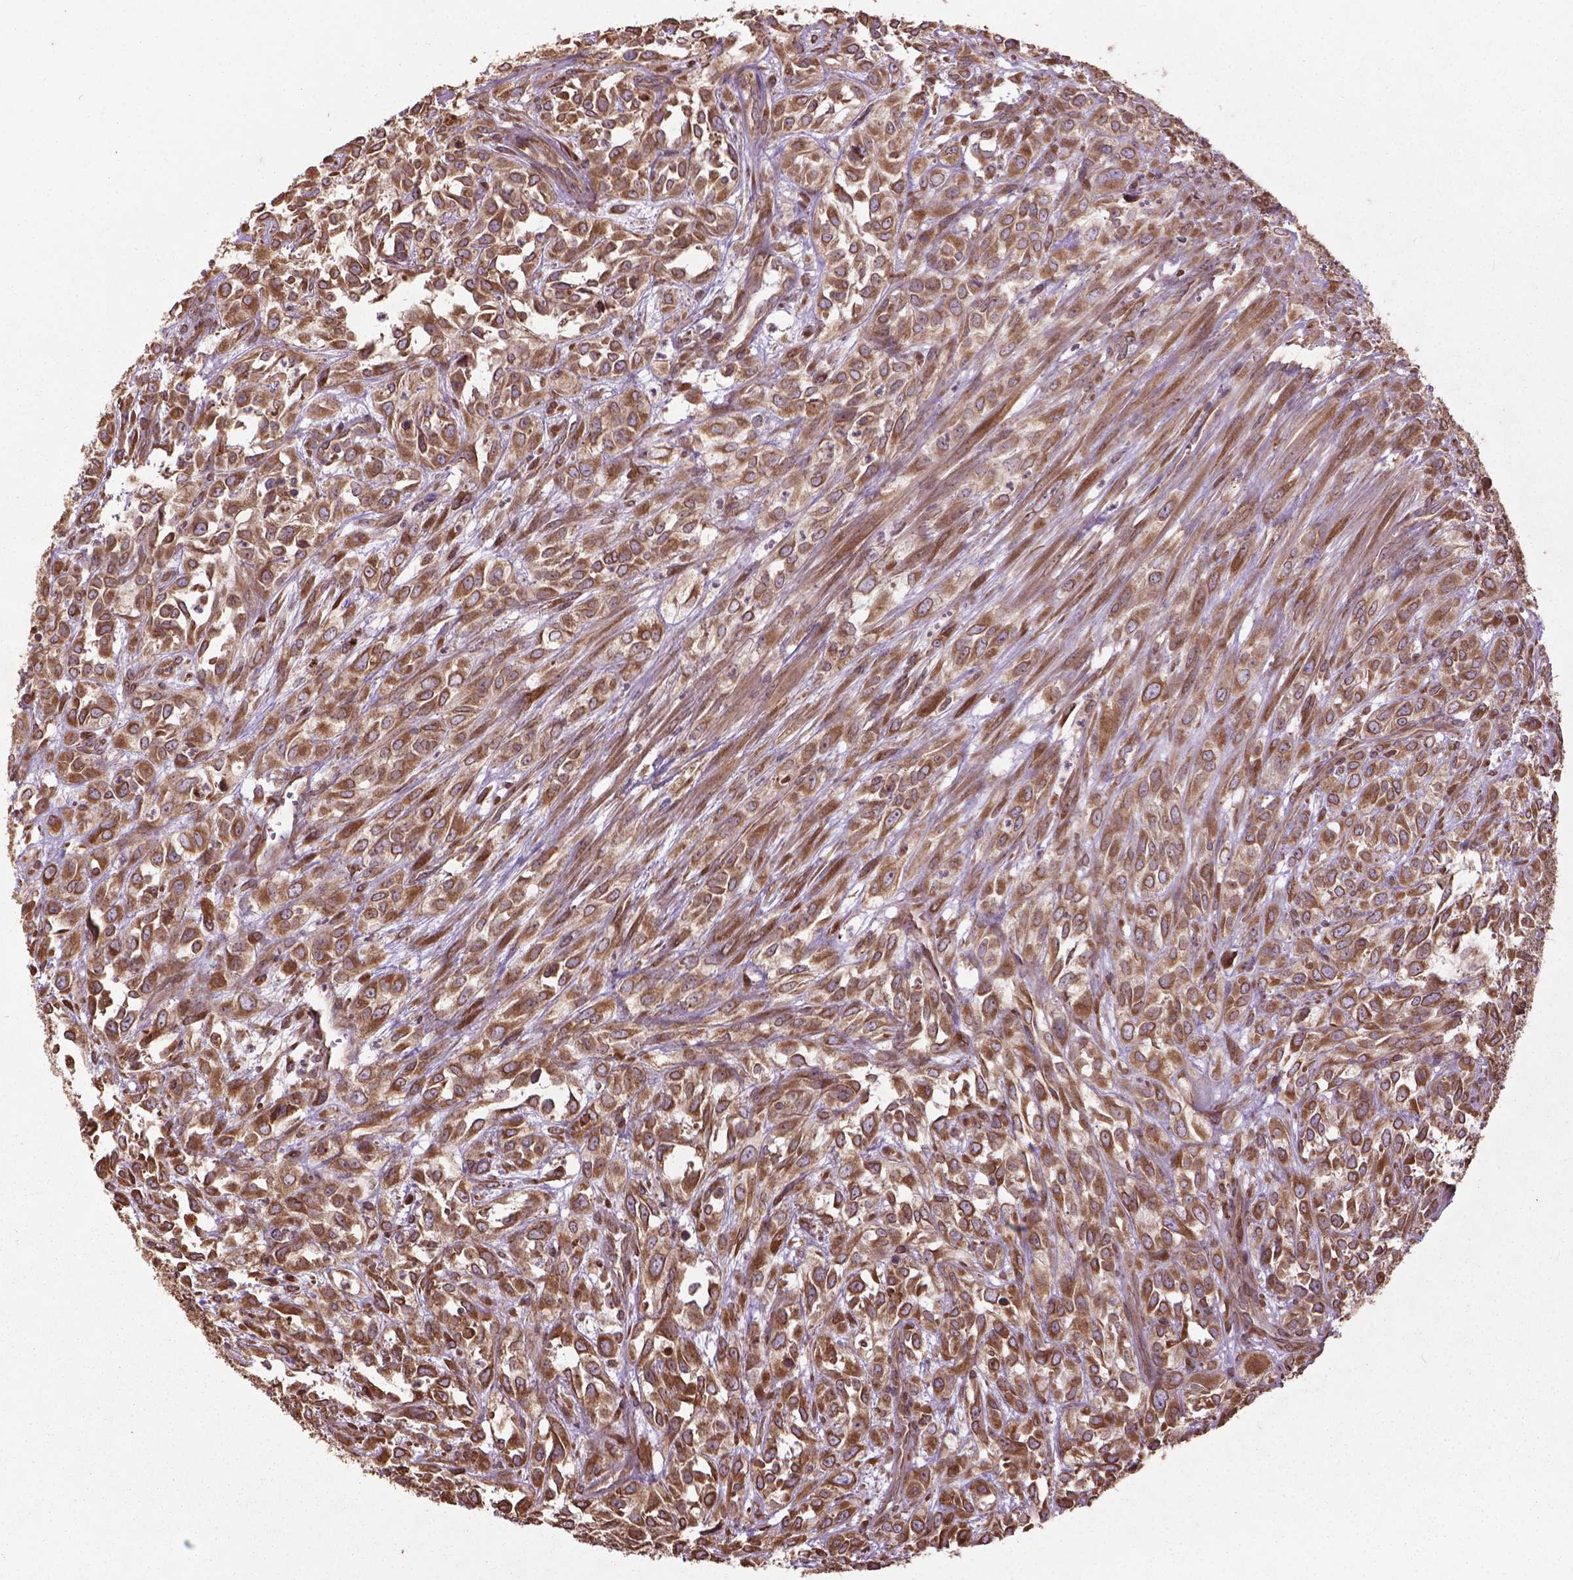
{"staining": {"intensity": "moderate", "quantity": ">75%", "location": "cytoplasmic/membranous"}, "tissue": "urothelial cancer", "cell_type": "Tumor cells", "image_type": "cancer", "snomed": [{"axis": "morphology", "description": "Urothelial carcinoma, High grade"}, {"axis": "topography", "description": "Urinary bladder"}], "caption": "A high-resolution histopathology image shows IHC staining of high-grade urothelial carcinoma, which exhibits moderate cytoplasmic/membranous staining in about >75% of tumor cells.", "gene": "GAS1", "patient": {"sex": "male", "age": 67}}